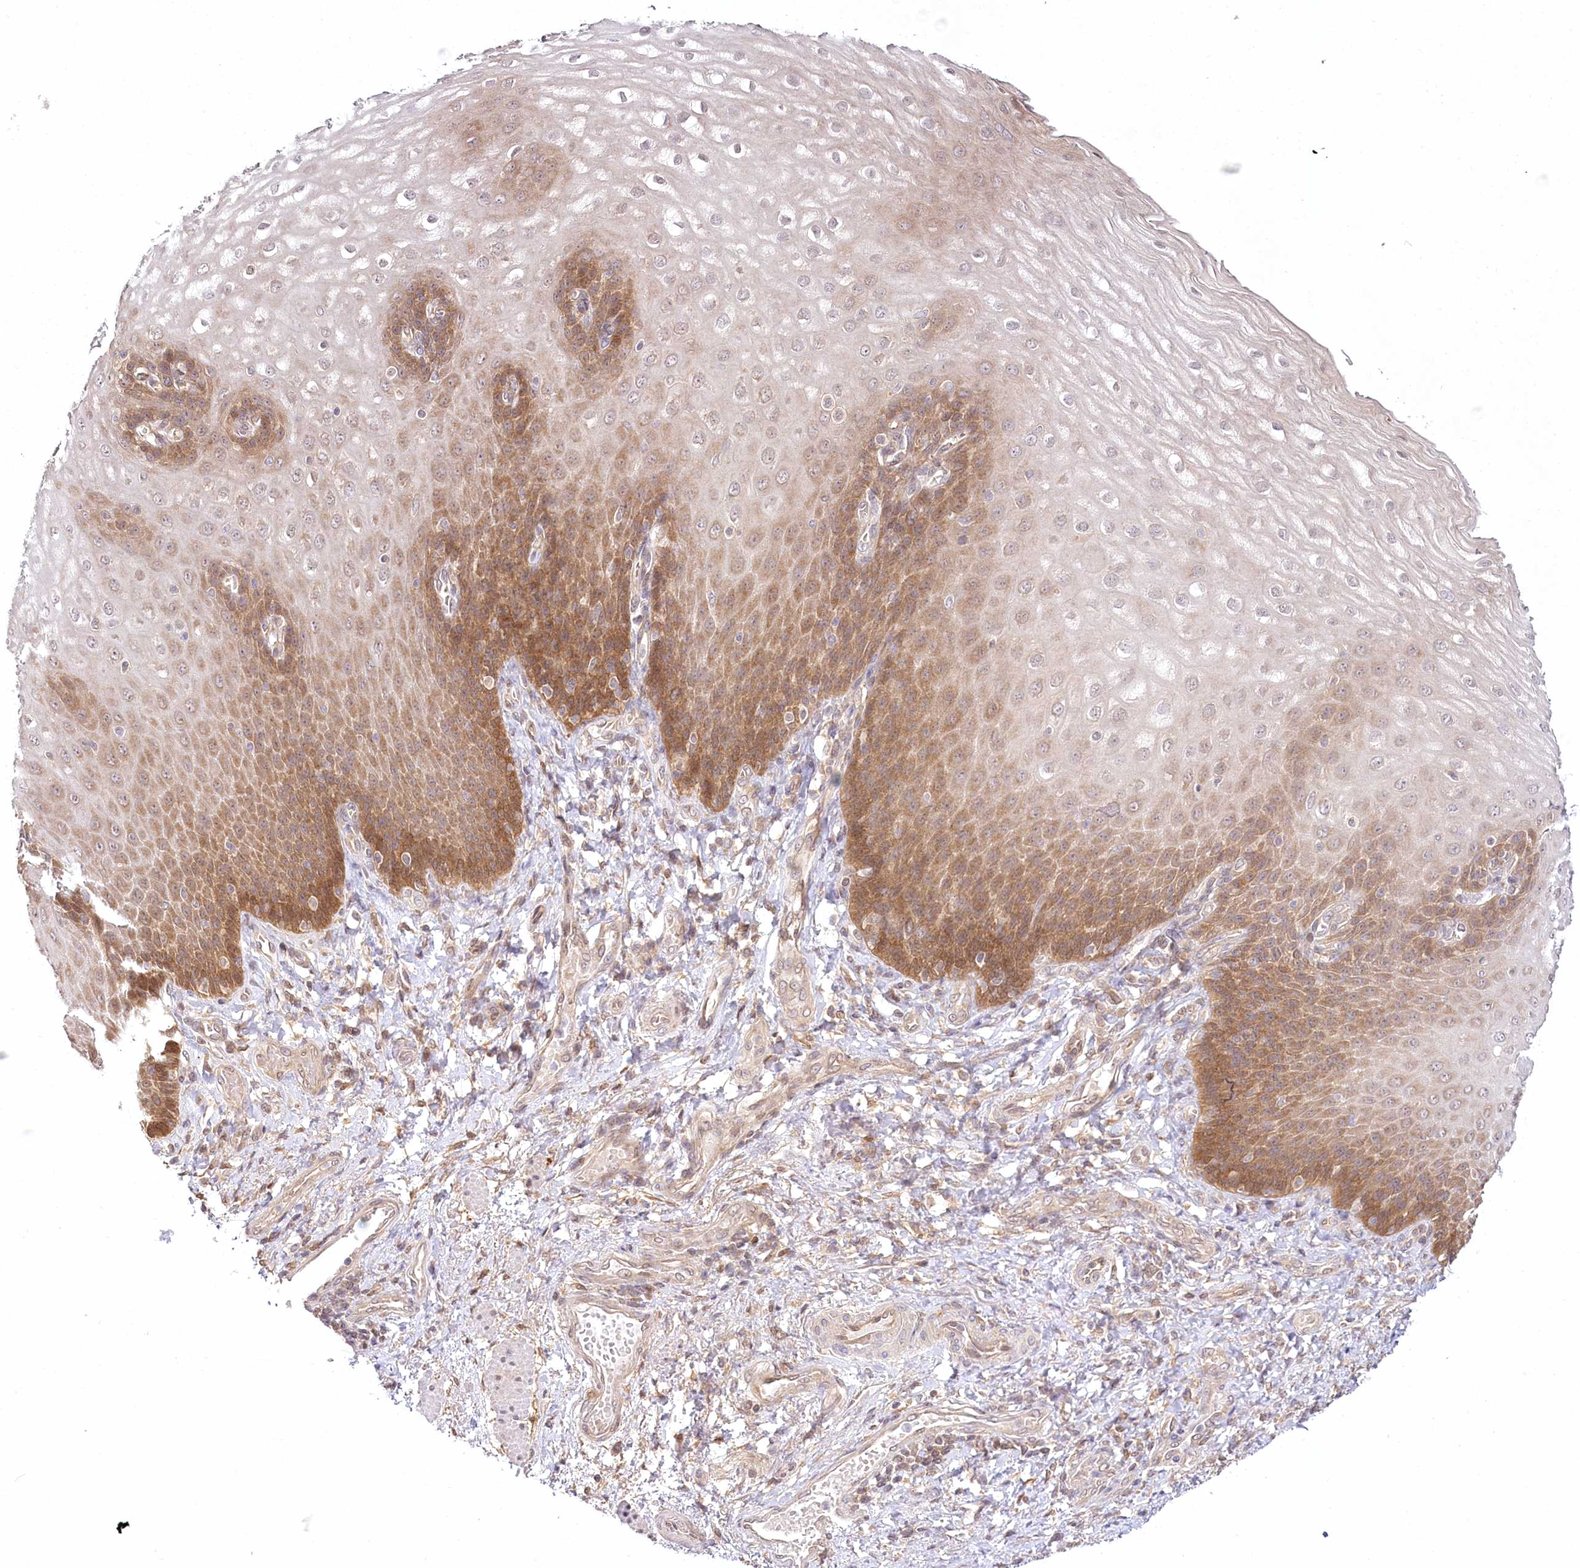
{"staining": {"intensity": "moderate", "quantity": "25%-75%", "location": "cytoplasmic/membranous"}, "tissue": "esophagus", "cell_type": "Squamous epithelial cells", "image_type": "normal", "snomed": [{"axis": "morphology", "description": "Normal tissue, NOS"}, {"axis": "topography", "description": "Esophagus"}], "caption": "Approximately 25%-75% of squamous epithelial cells in benign esophagus exhibit moderate cytoplasmic/membranous protein positivity as visualized by brown immunohistochemical staining.", "gene": "INPP4B", "patient": {"sex": "male", "age": 54}}